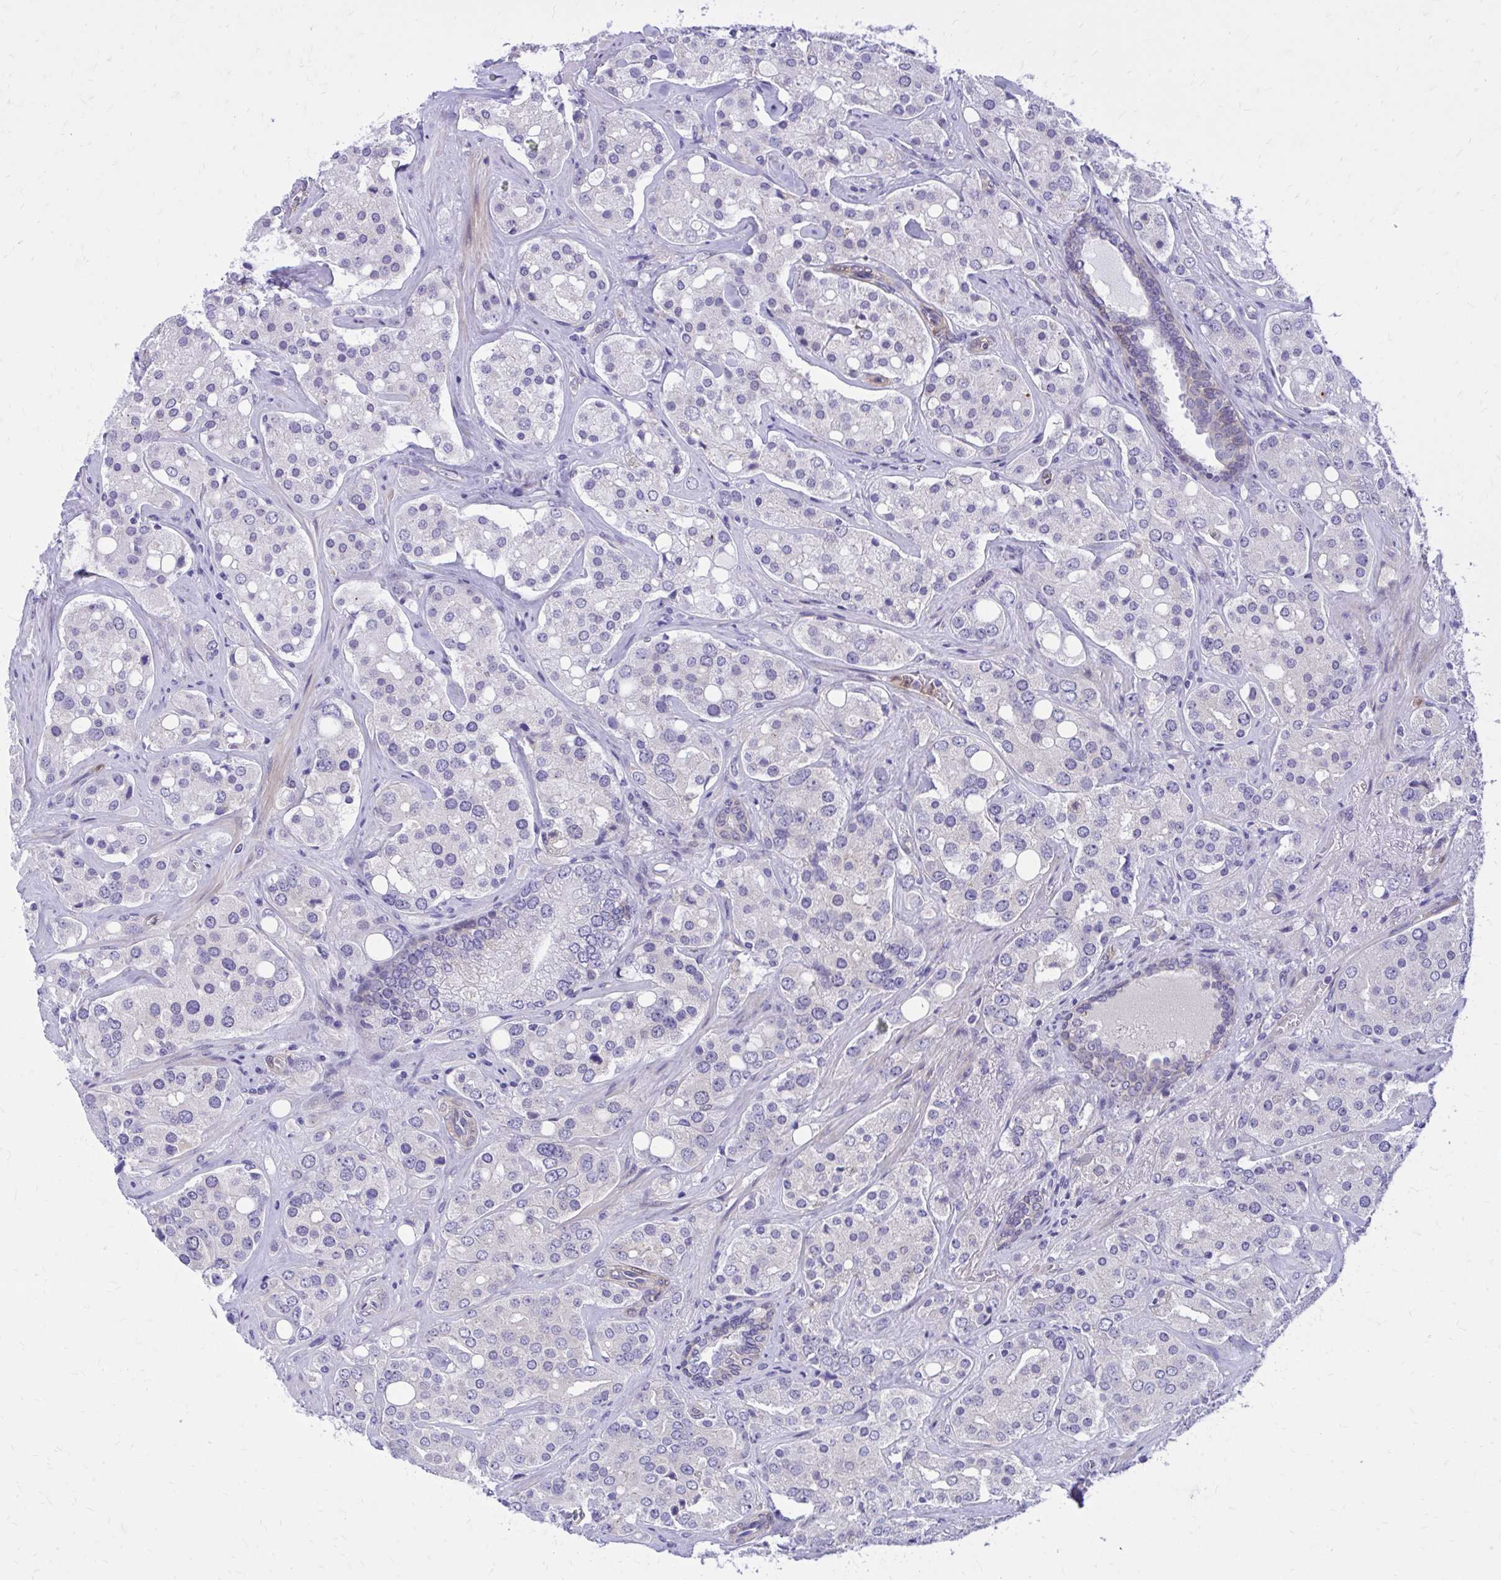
{"staining": {"intensity": "negative", "quantity": "none", "location": "none"}, "tissue": "prostate cancer", "cell_type": "Tumor cells", "image_type": "cancer", "snomed": [{"axis": "morphology", "description": "Adenocarcinoma, High grade"}, {"axis": "topography", "description": "Prostate"}], "caption": "A histopathology image of human prostate cancer (high-grade adenocarcinoma) is negative for staining in tumor cells.", "gene": "ADAMTSL1", "patient": {"sex": "male", "age": 67}}